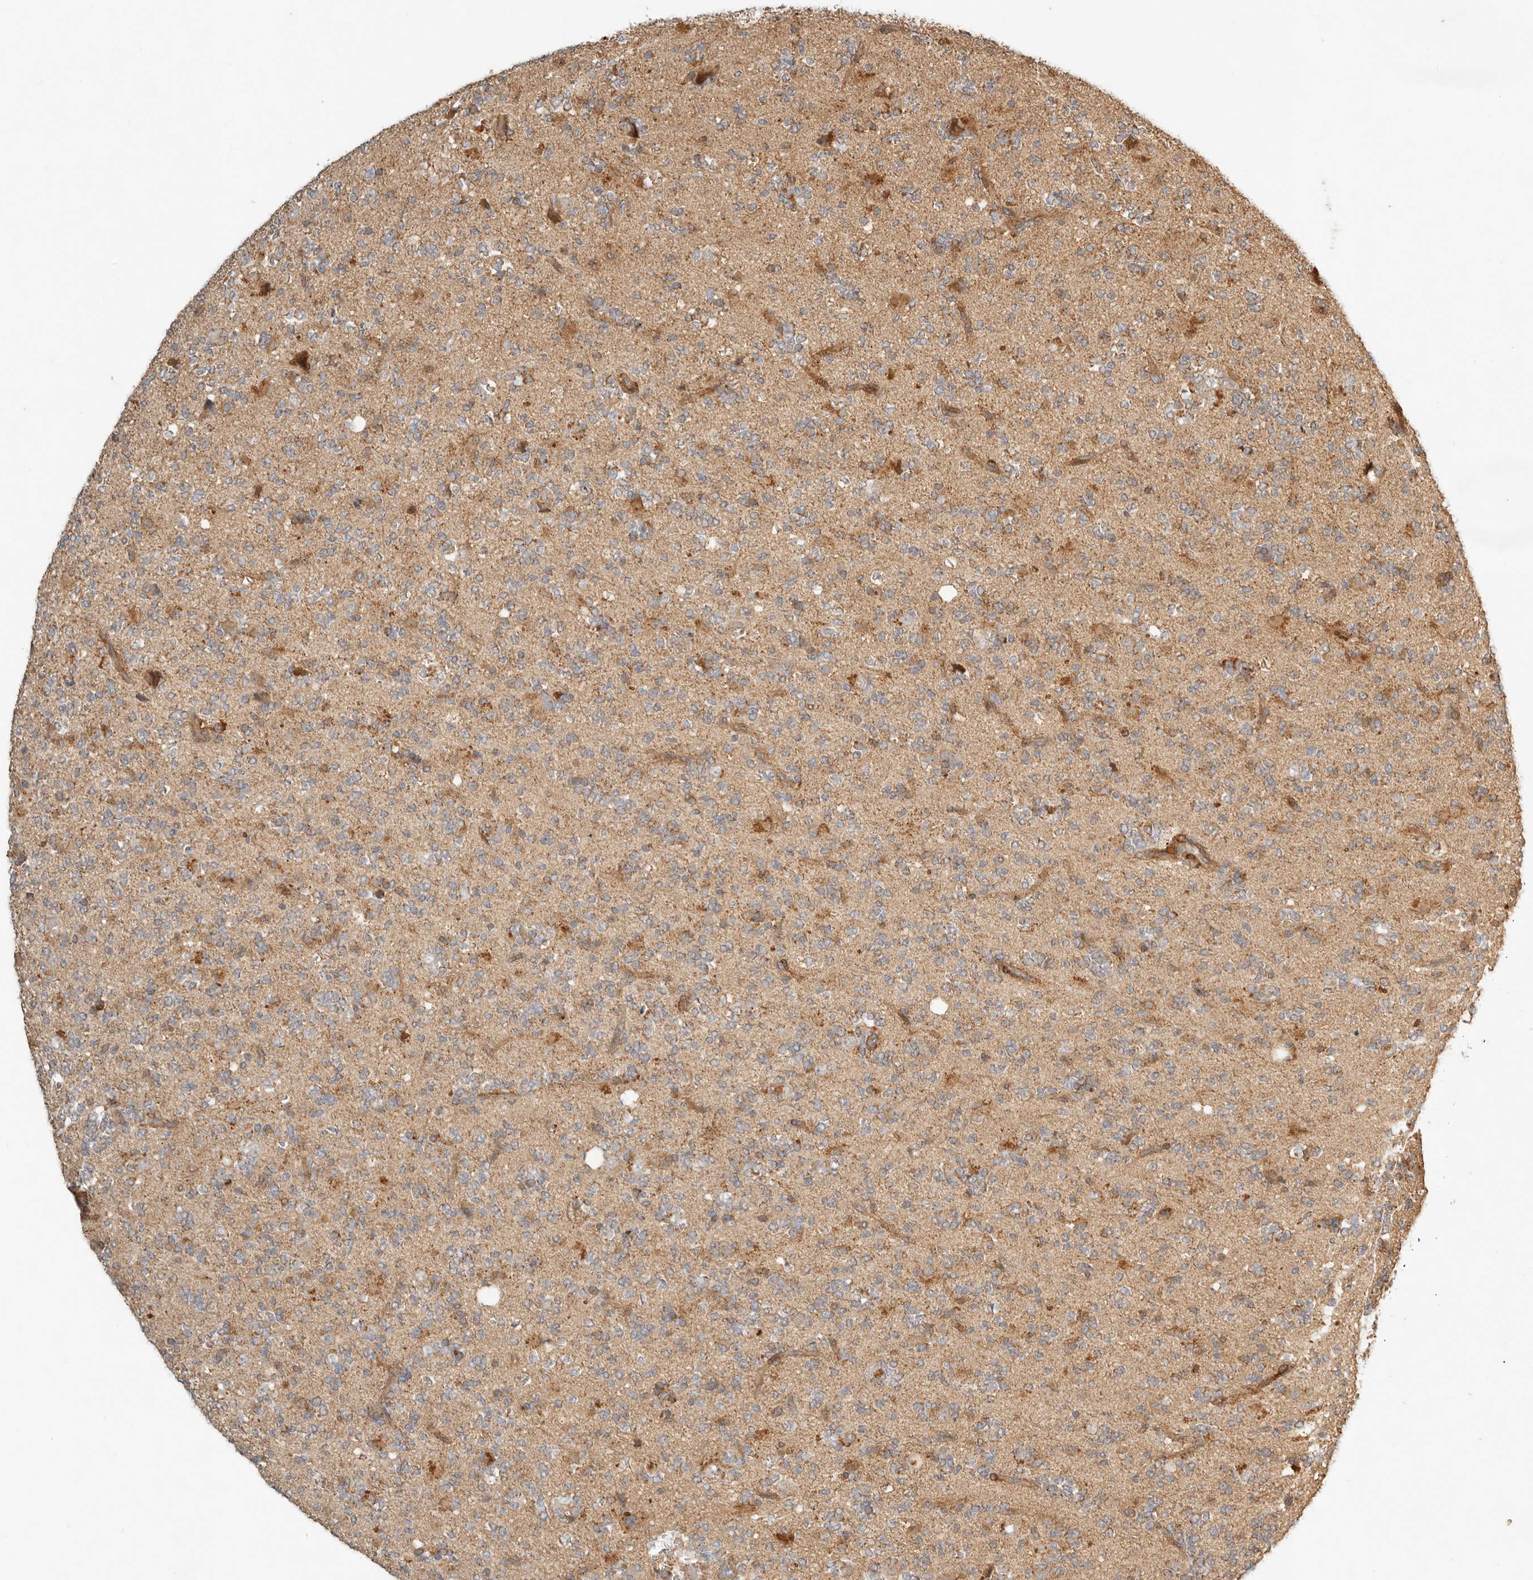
{"staining": {"intensity": "weak", "quantity": ">75%", "location": "cytoplasmic/membranous"}, "tissue": "glioma", "cell_type": "Tumor cells", "image_type": "cancer", "snomed": [{"axis": "morphology", "description": "Glioma, malignant, High grade"}, {"axis": "topography", "description": "Brain"}], "caption": "Weak cytoplasmic/membranous positivity is seen in about >75% of tumor cells in malignant glioma (high-grade).", "gene": "CLEC4C", "patient": {"sex": "female", "age": 62}}